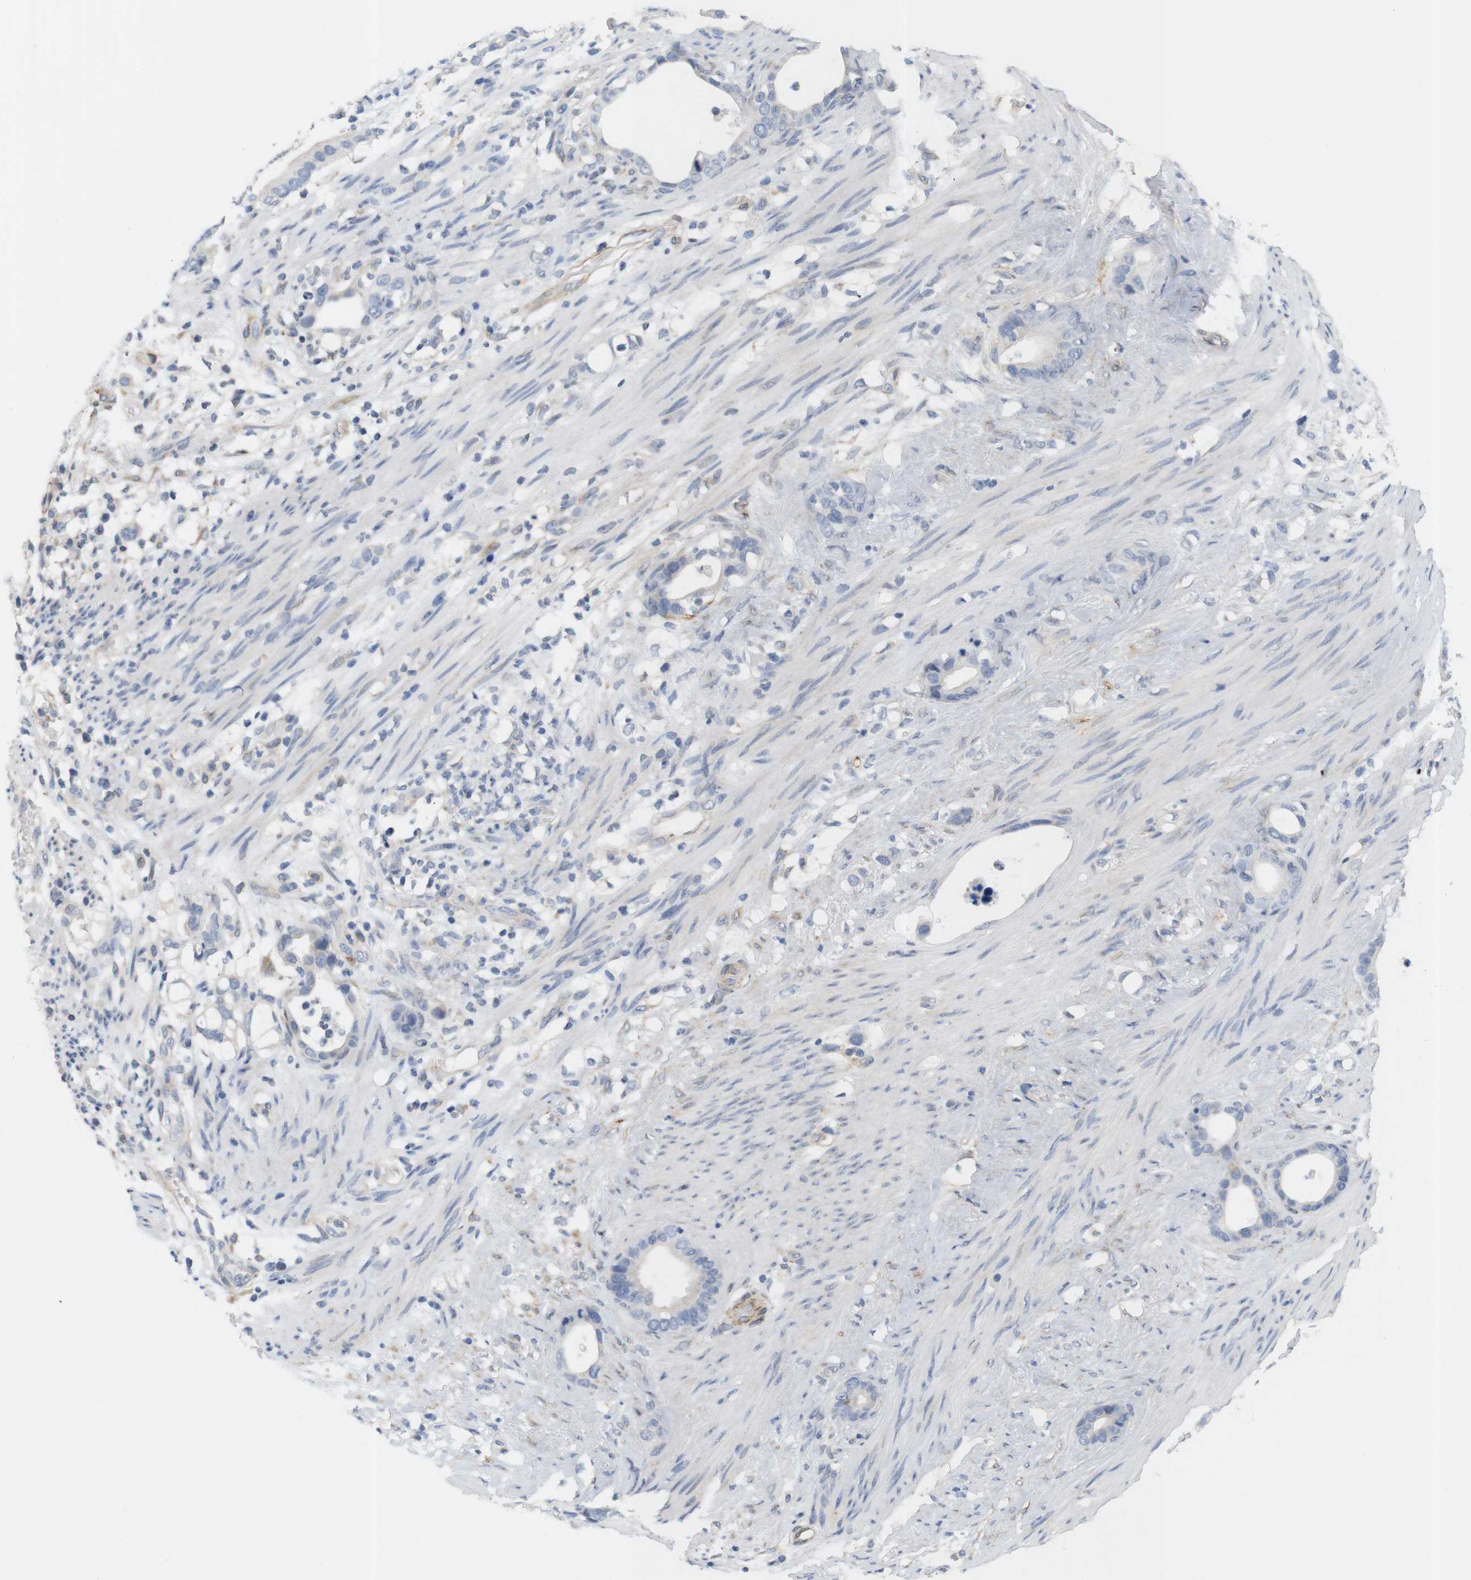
{"staining": {"intensity": "negative", "quantity": "none", "location": "none"}, "tissue": "stomach cancer", "cell_type": "Tumor cells", "image_type": "cancer", "snomed": [{"axis": "morphology", "description": "Adenocarcinoma, NOS"}, {"axis": "topography", "description": "Stomach"}], "caption": "Tumor cells show no significant positivity in adenocarcinoma (stomach).", "gene": "ITPR1", "patient": {"sex": "female", "age": 75}}